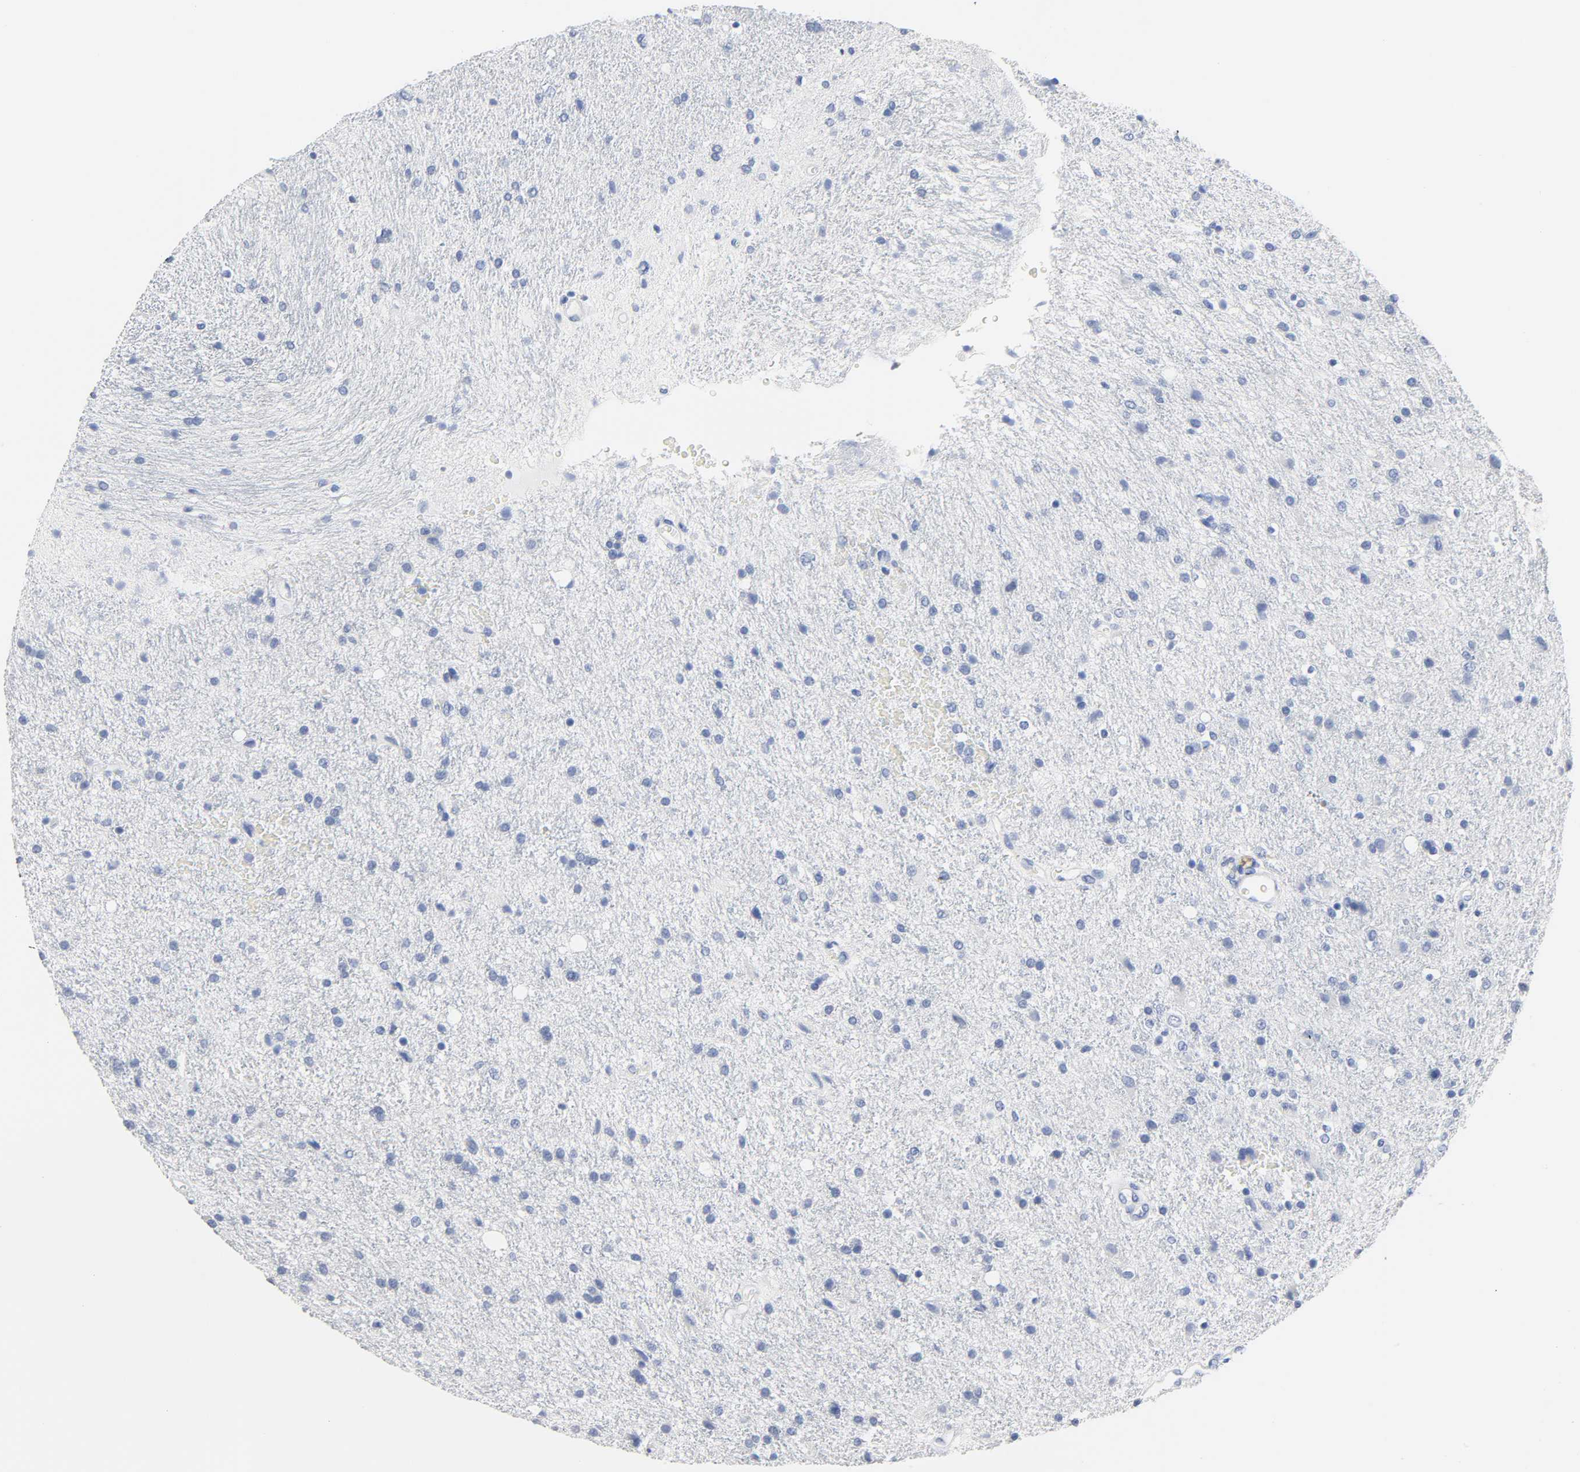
{"staining": {"intensity": "negative", "quantity": "none", "location": "none"}, "tissue": "glioma", "cell_type": "Tumor cells", "image_type": "cancer", "snomed": [{"axis": "morphology", "description": "Normal tissue, NOS"}, {"axis": "morphology", "description": "Glioma, malignant, High grade"}, {"axis": "topography", "description": "Cerebral cortex"}], "caption": "DAB immunohistochemical staining of malignant high-grade glioma exhibits no significant expression in tumor cells. Brightfield microscopy of immunohistochemistry (IHC) stained with DAB (brown) and hematoxylin (blue), captured at high magnification.", "gene": "ACP3", "patient": {"sex": "male", "age": 56}}